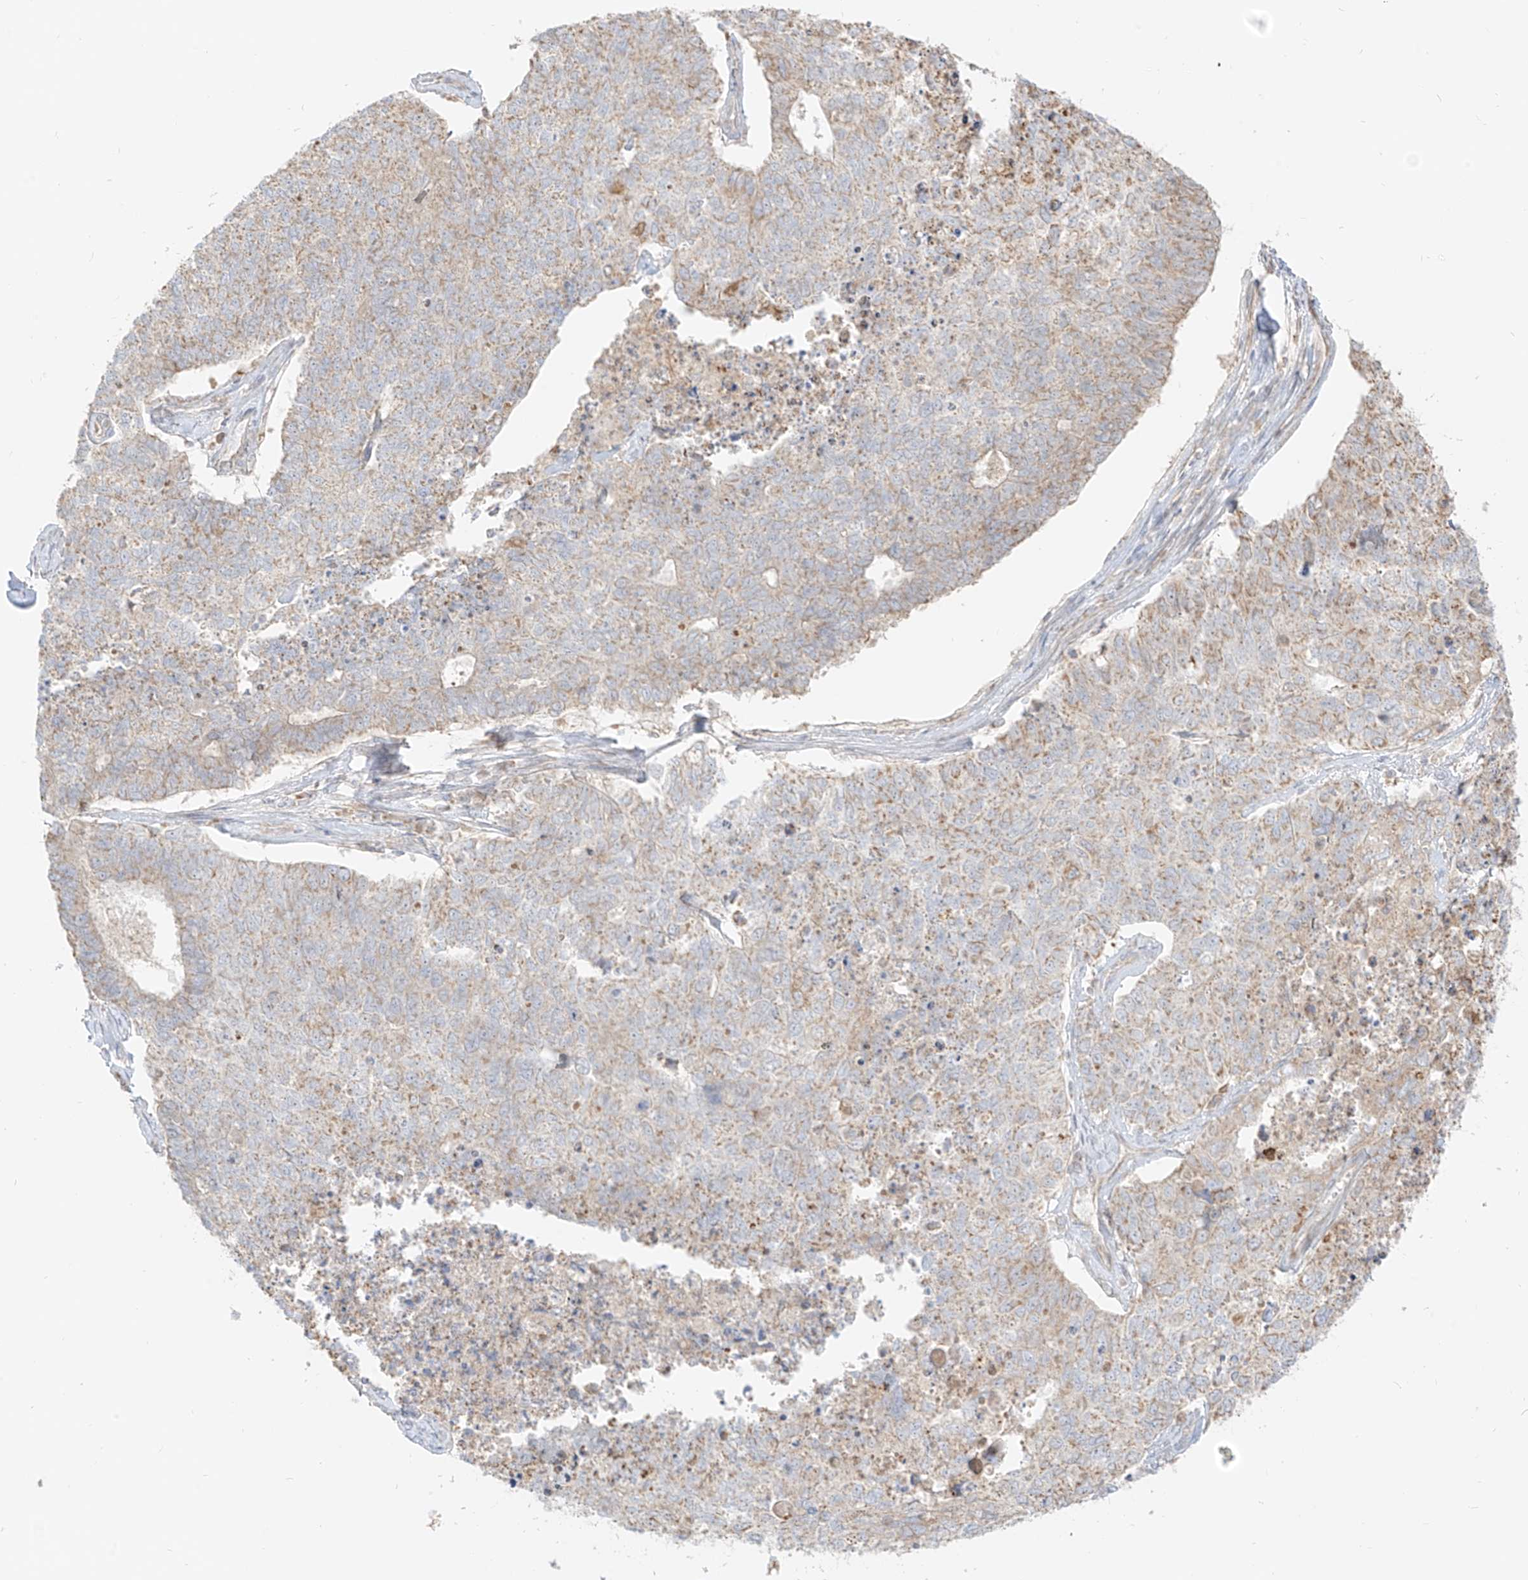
{"staining": {"intensity": "weak", "quantity": ">75%", "location": "cytoplasmic/membranous"}, "tissue": "cervical cancer", "cell_type": "Tumor cells", "image_type": "cancer", "snomed": [{"axis": "morphology", "description": "Squamous cell carcinoma, NOS"}, {"axis": "topography", "description": "Cervix"}], "caption": "Squamous cell carcinoma (cervical) stained for a protein shows weak cytoplasmic/membranous positivity in tumor cells. (brown staining indicates protein expression, while blue staining denotes nuclei).", "gene": "ZIM3", "patient": {"sex": "female", "age": 63}}